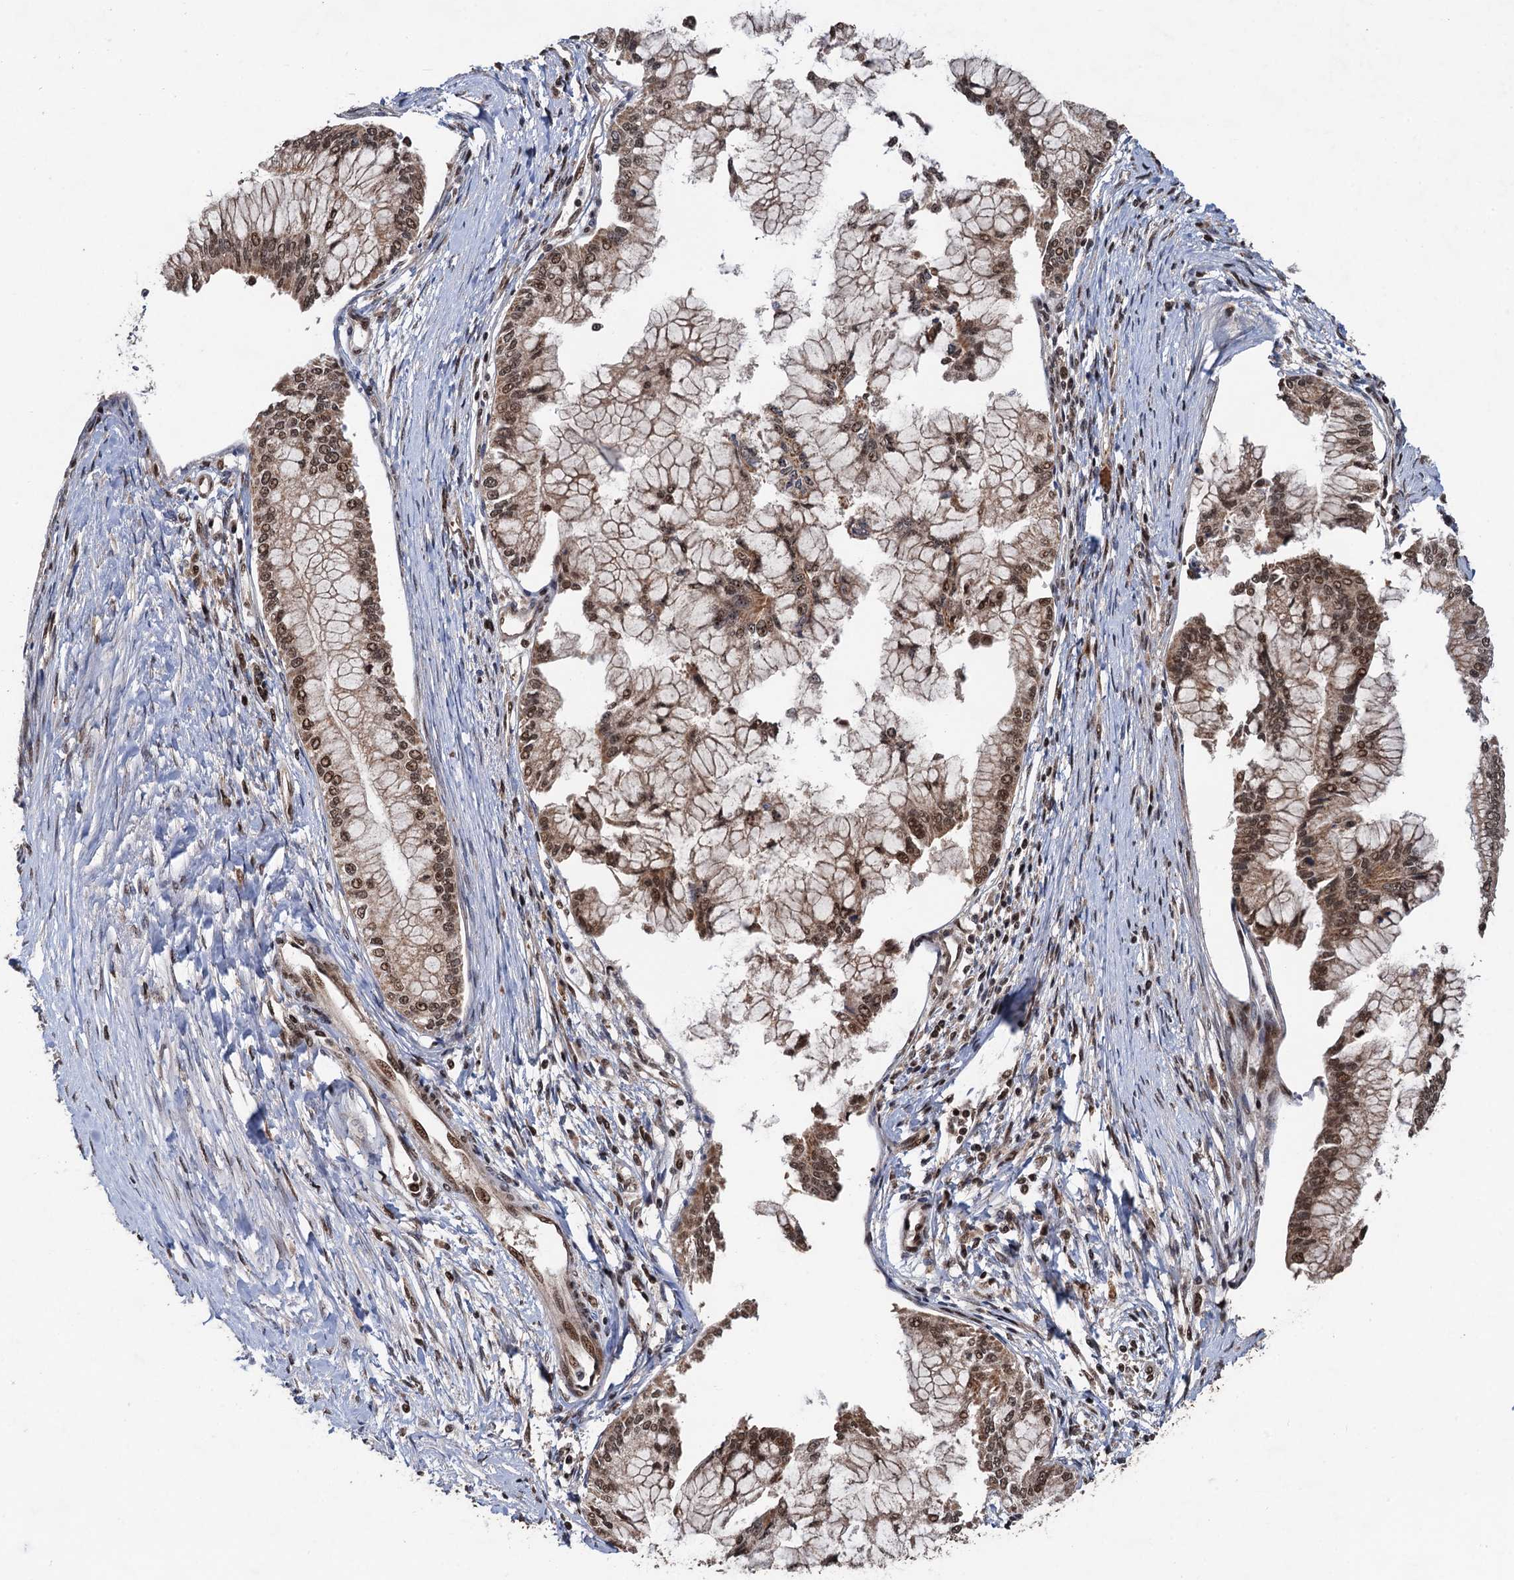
{"staining": {"intensity": "moderate", "quantity": ">75%", "location": "nuclear"}, "tissue": "pancreatic cancer", "cell_type": "Tumor cells", "image_type": "cancer", "snomed": [{"axis": "morphology", "description": "Adenocarcinoma, NOS"}, {"axis": "topography", "description": "Pancreas"}], "caption": "This micrograph reveals immunohistochemistry staining of pancreatic cancer, with medium moderate nuclear expression in approximately >75% of tumor cells.", "gene": "REP15", "patient": {"sex": "male", "age": 46}}